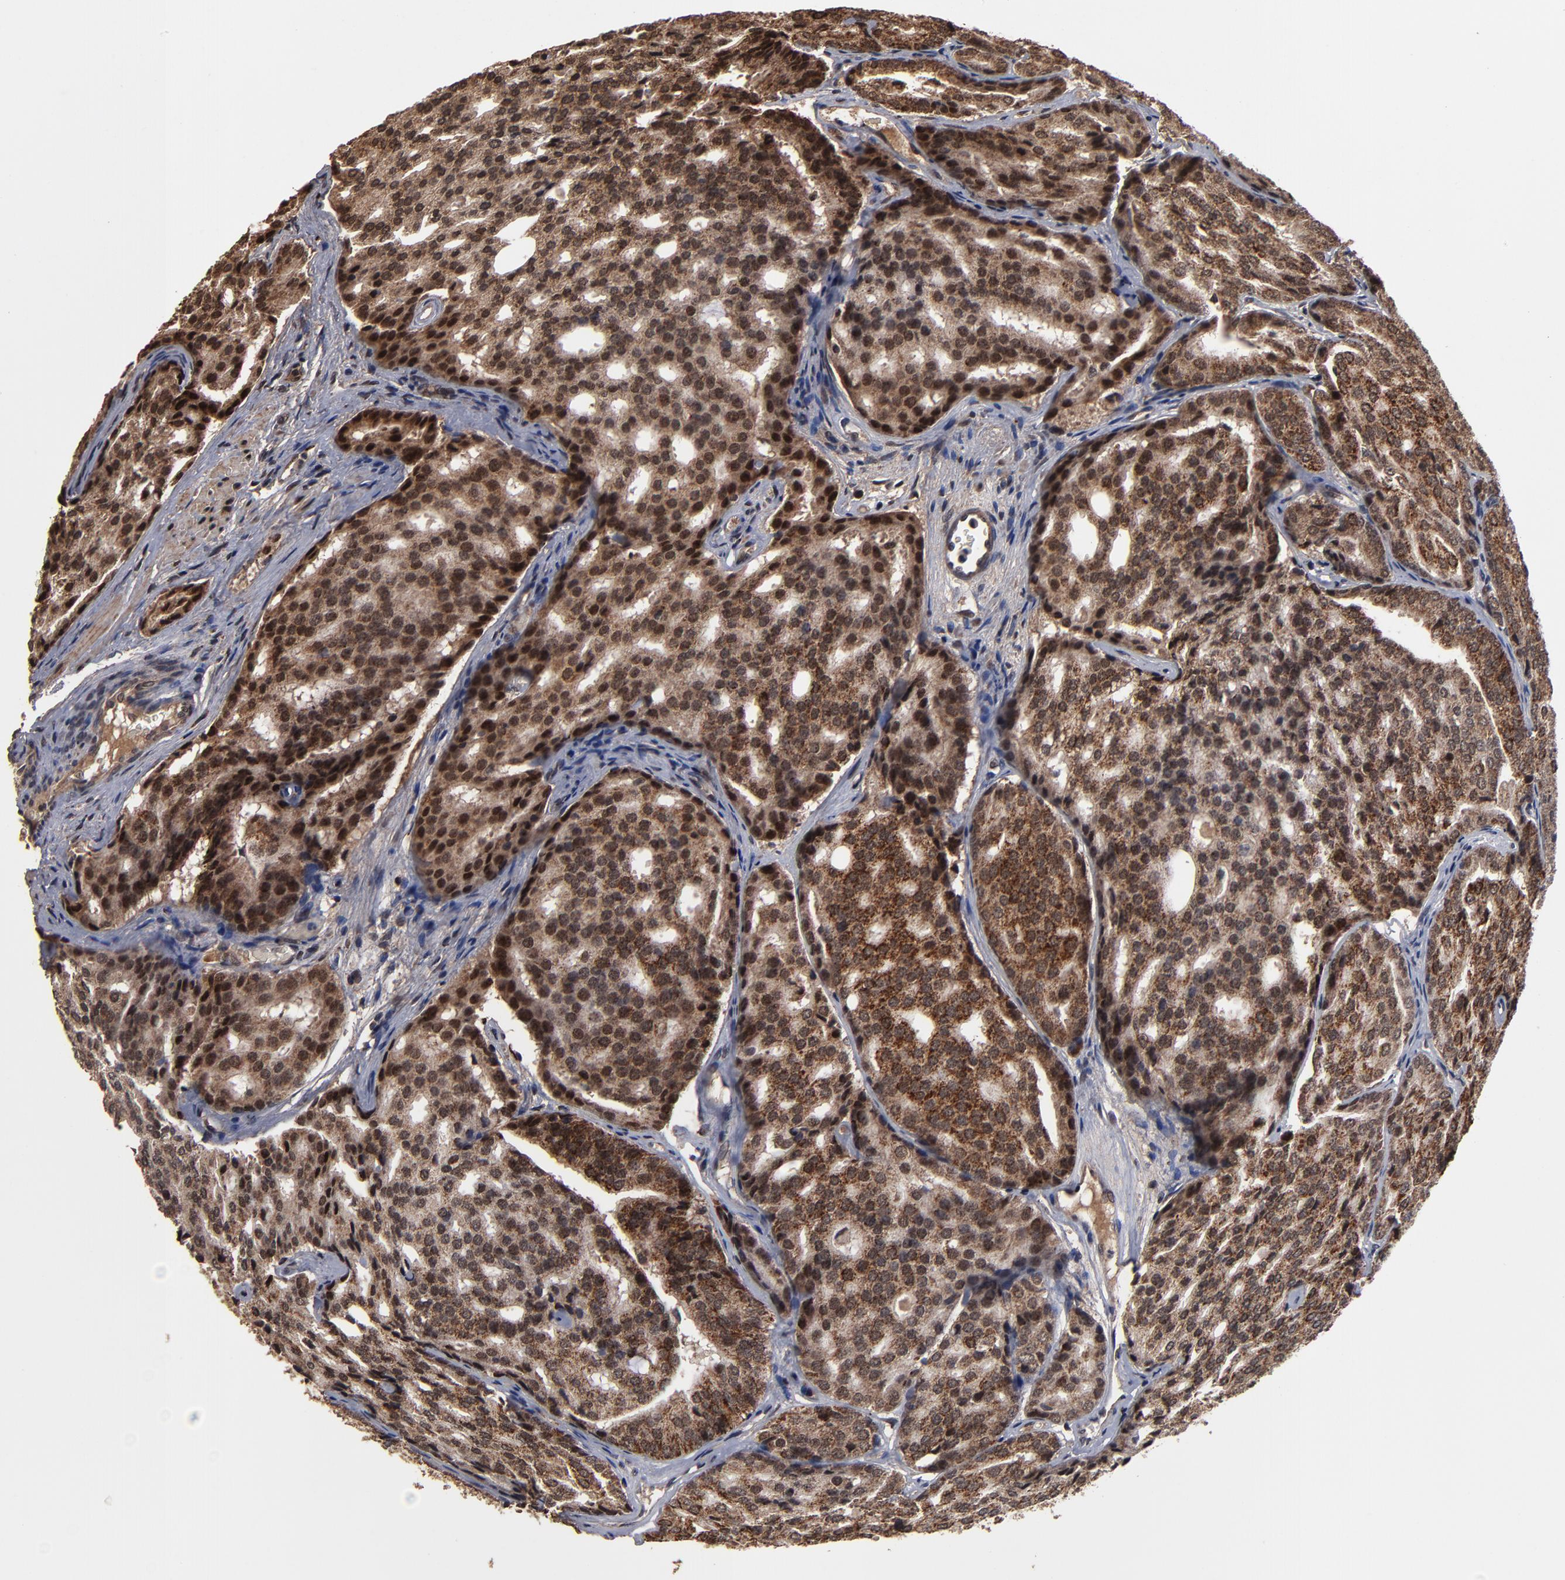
{"staining": {"intensity": "strong", "quantity": ">75%", "location": "cytoplasmic/membranous,nuclear"}, "tissue": "prostate cancer", "cell_type": "Tumor cells", "image_type": "cancer", "snomed": [{"axis": "morphology", "description": "Adenocarcinoma, High grade"}, {"axis": "topography", "description": "Prostate"}], "caption": "Immunohistochemical staining of human prostate cancer (high-grade adenocarcinoma) reveals high levels of strong cytoplasmic/membranous and nuclear staining in approximately >75% of tumor cells.", "gene": "NXF2B", "patient": {"sex": "male", "age": 64}}